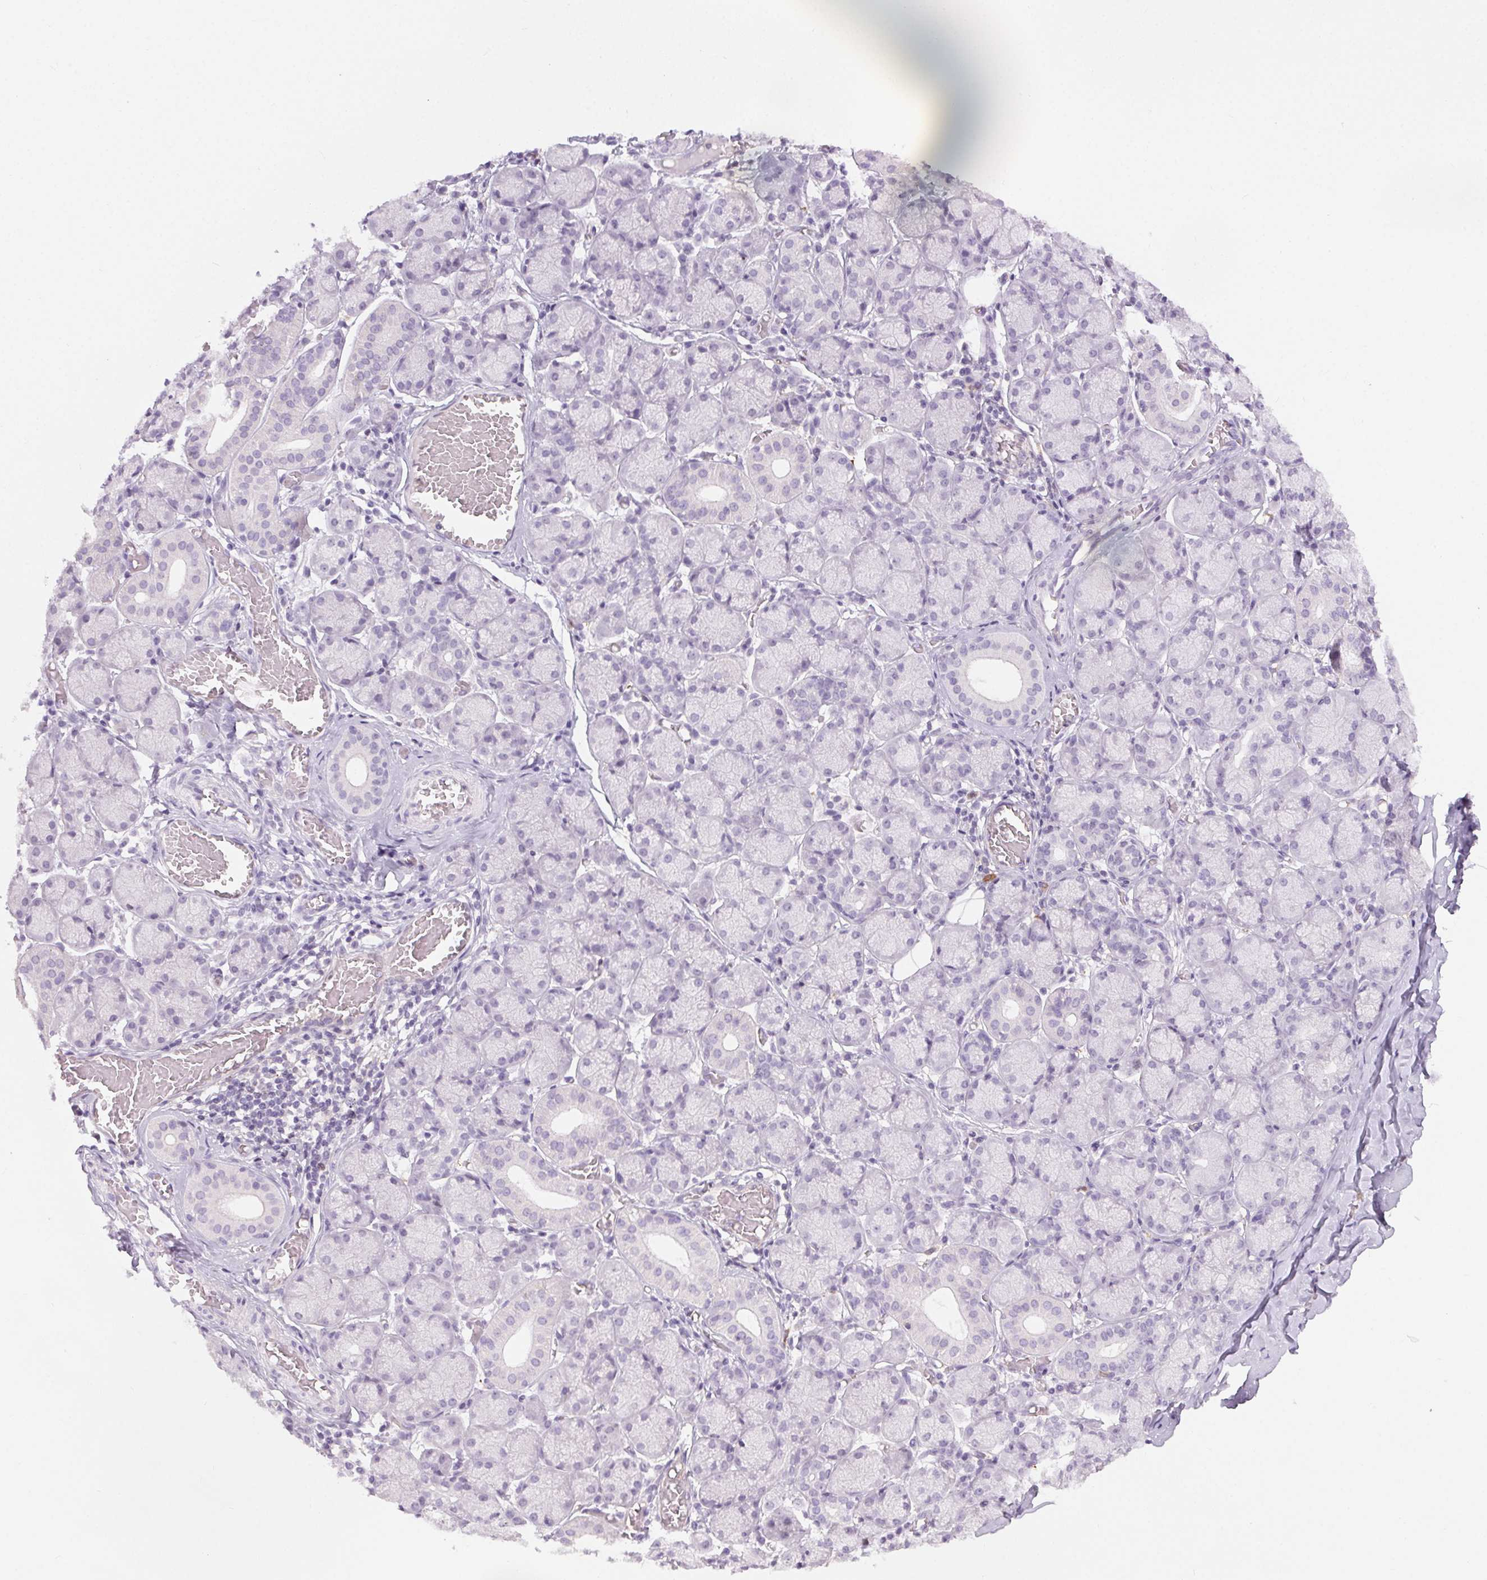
{"staining": {"intensity": "negative", "quantity": "none", "location": "none"}, "tissue": "salivary gland", "cell_type": "Glandular cells", "image_type": "normal", "snomed": [{"axis": "morphology", "description": "Normal tissue, NOS"}, {"axis": "topography", "description": "Salivary gland"}, {"axis": "topography", "description": "Peripheral nerve tissue"}], "caption": "A high-resolution micrograph shows immunohistochemistry staining of normal salivary gland, which reveals no significant positivity in glandular cells.", "gene": "SLC6A19", "patient": {"sex": "female", "age": 24}}